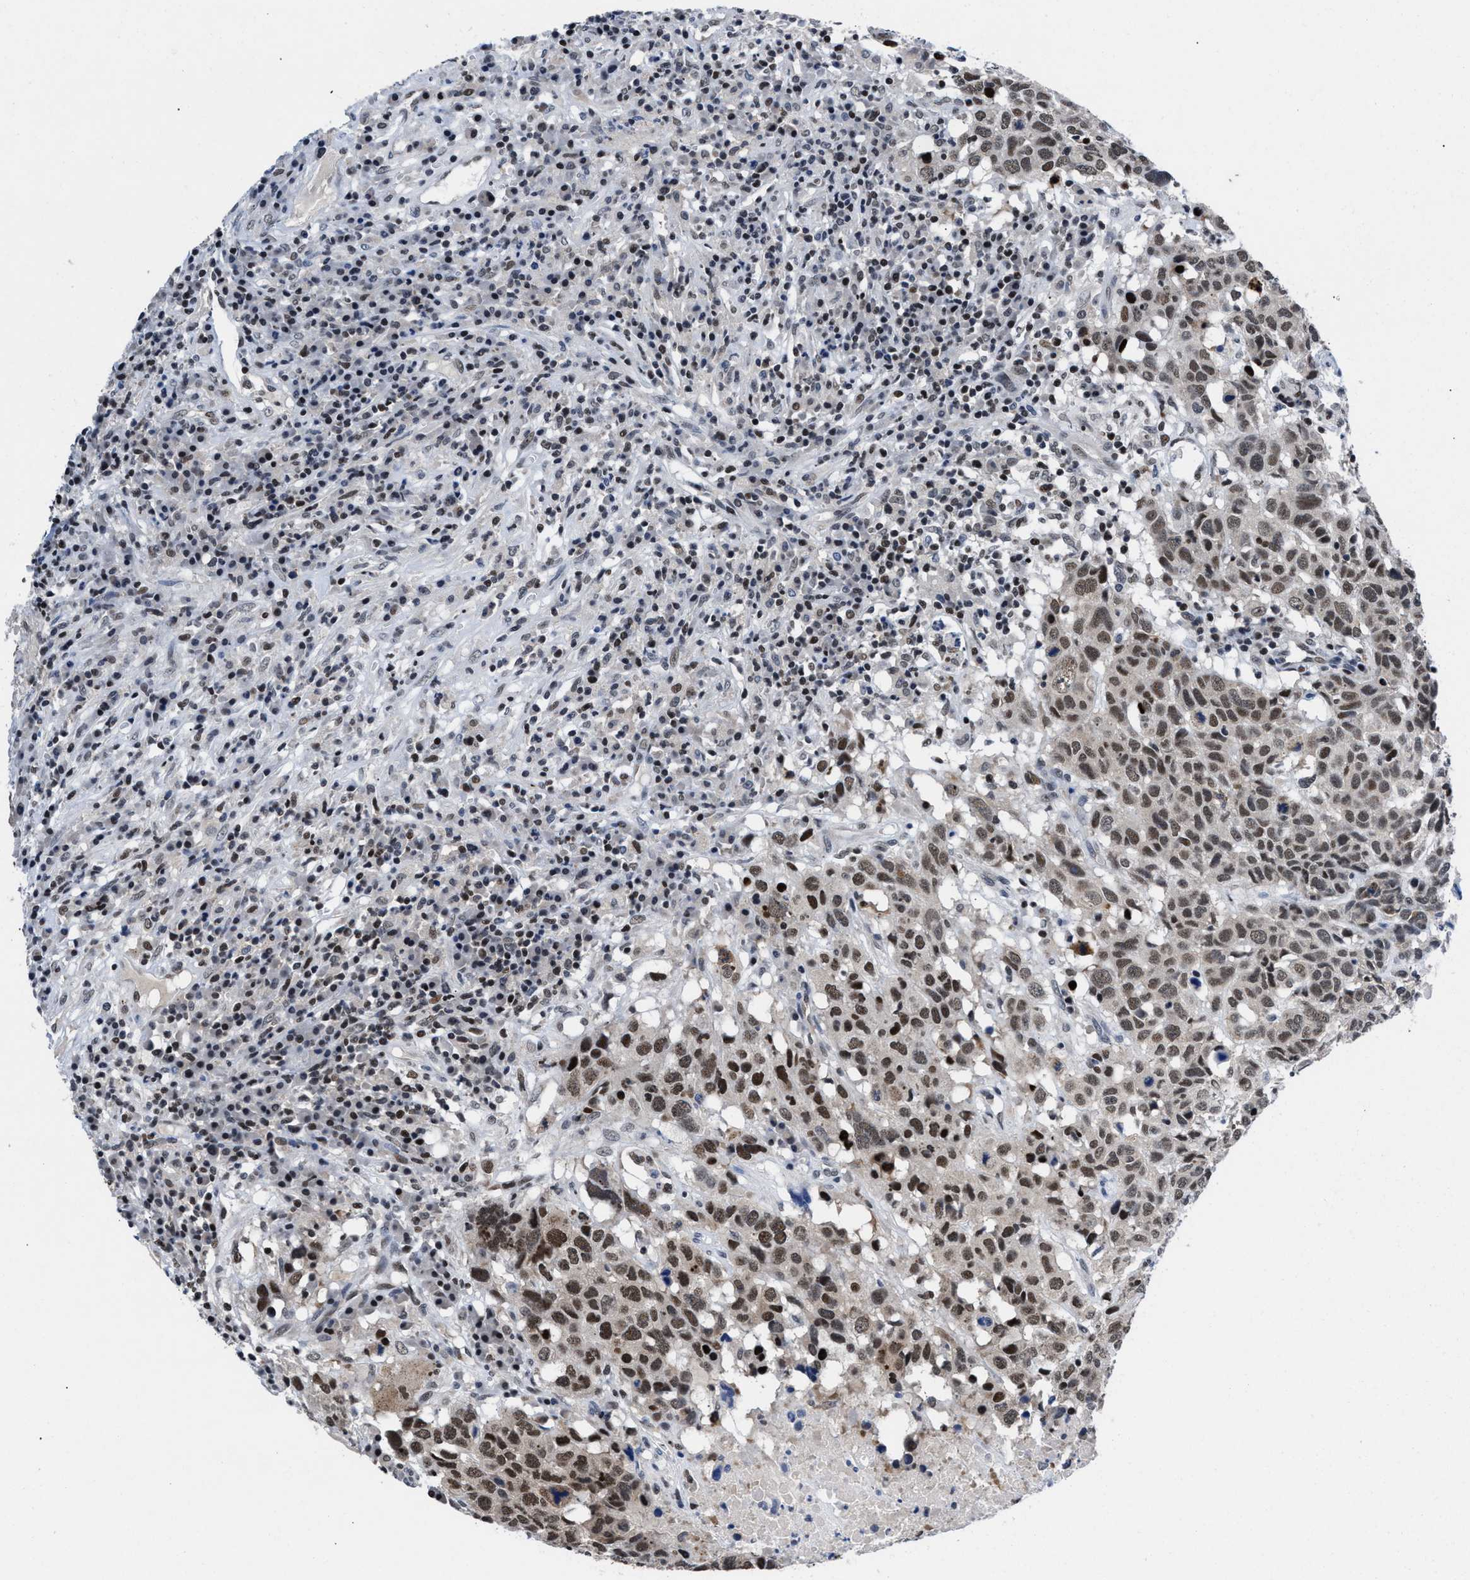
{"staining": {"intensity": "moderate", "quantity": ">75%", "location": "nuclear"}, "tissue": "head and neck cancer", "cell_type": "Tumor cells", "image_type": "cancer", "snomed": [{"axis": "morphology", "description": "Squamous cell carcinoma, NOS"}, {"axis": "topography", "description": "Head-Neck"}], "caption": "Human head and neck cancer (squamous cell carcinoma) stained with a brown dye displays moderate nuclear positive positivity in approximately >75% of tumor cells.", "gene": "WDR81", "patient": {"sex": "male", "age": 66}}